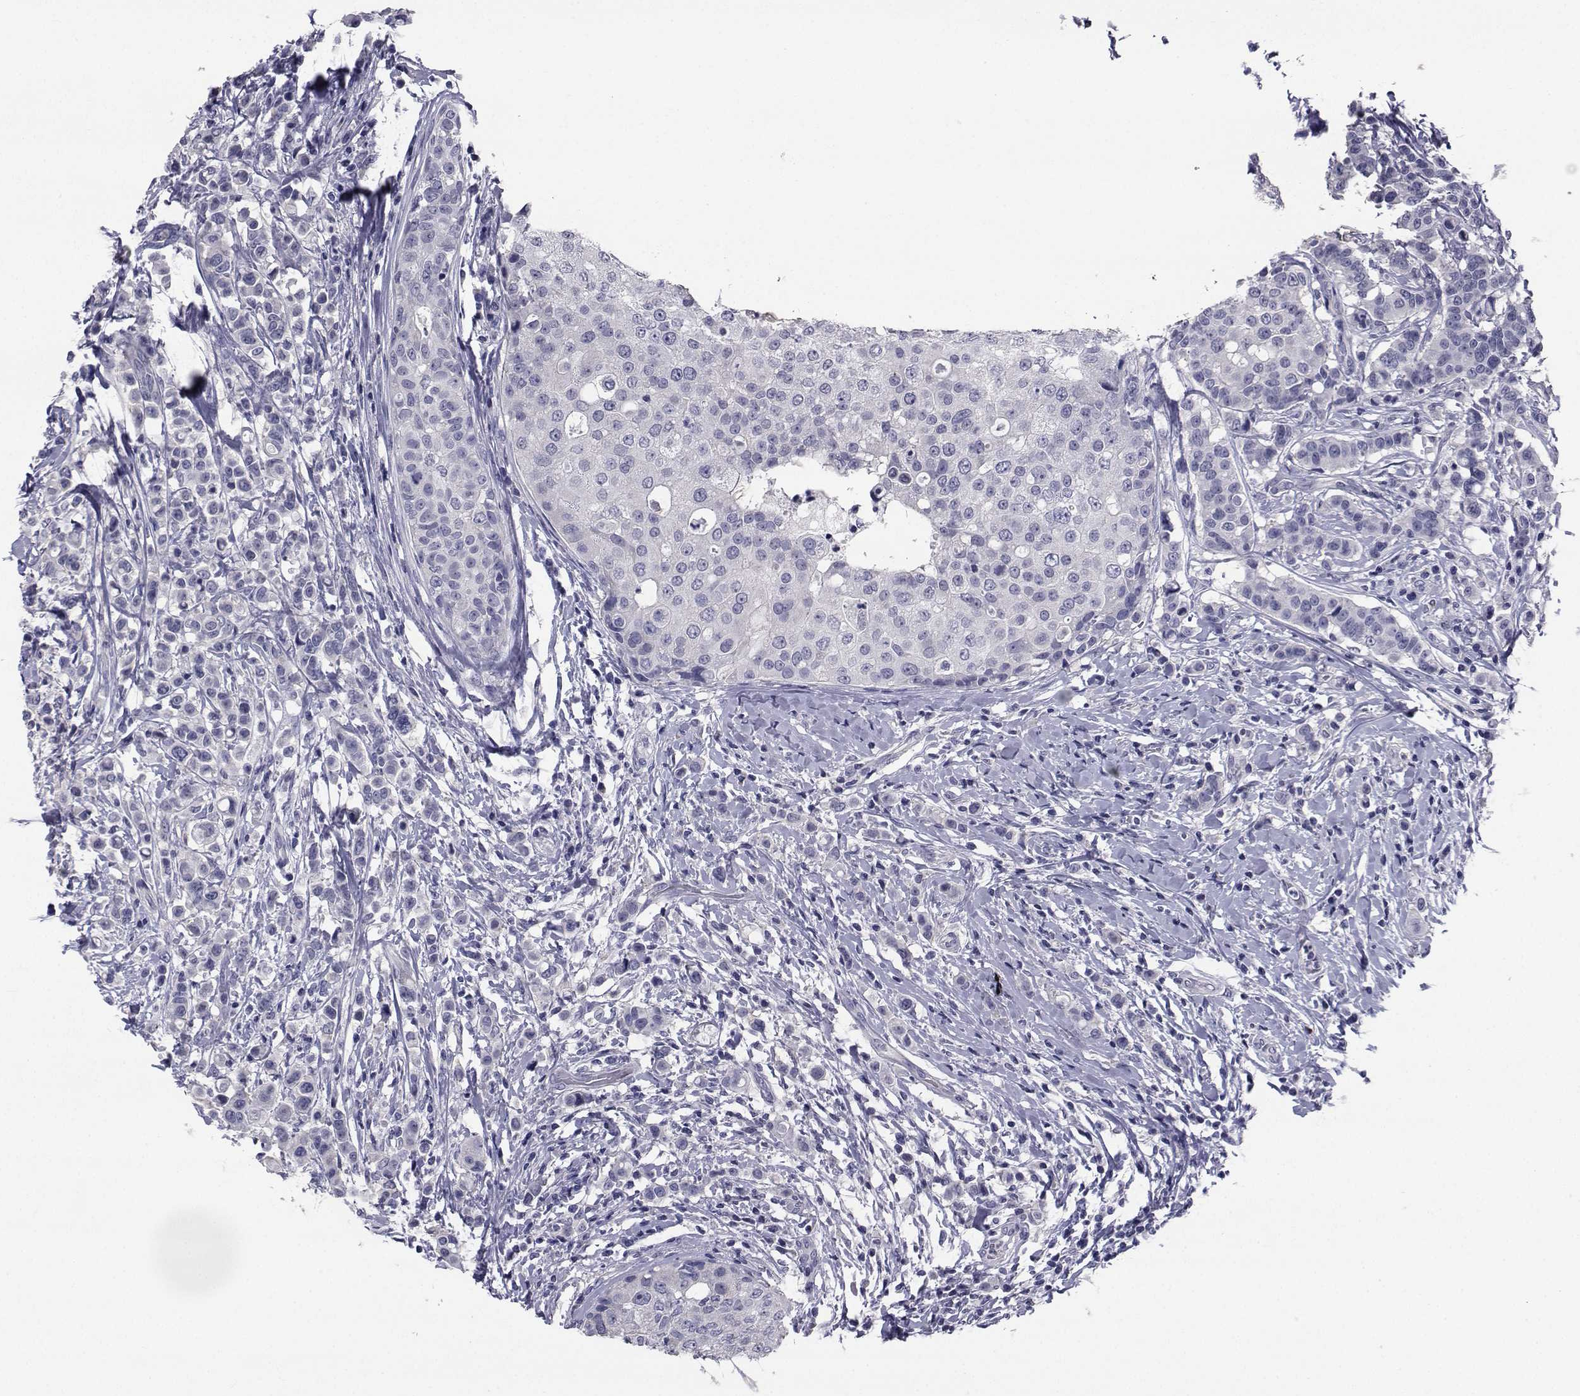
{"staining": {"intensity": "negative", "quantity": "none", "location": "none"}, "tissue": "breast cancer", "cell_type": "Tumor cells", "image_type": "cancer", "snomed": [{"axis": "morphology", "description": "Duct carcinoma"}, {"axis": "topography", "description": "Breast"}], "caption": "DAB immunohistochemical staining of human breast cancer shows no significant positivity in tumor cells. (IHC, brightfield microscopy, high magnification).", "gene": "CHRNA1", "patient": {"sex": "female", "age": 27}}